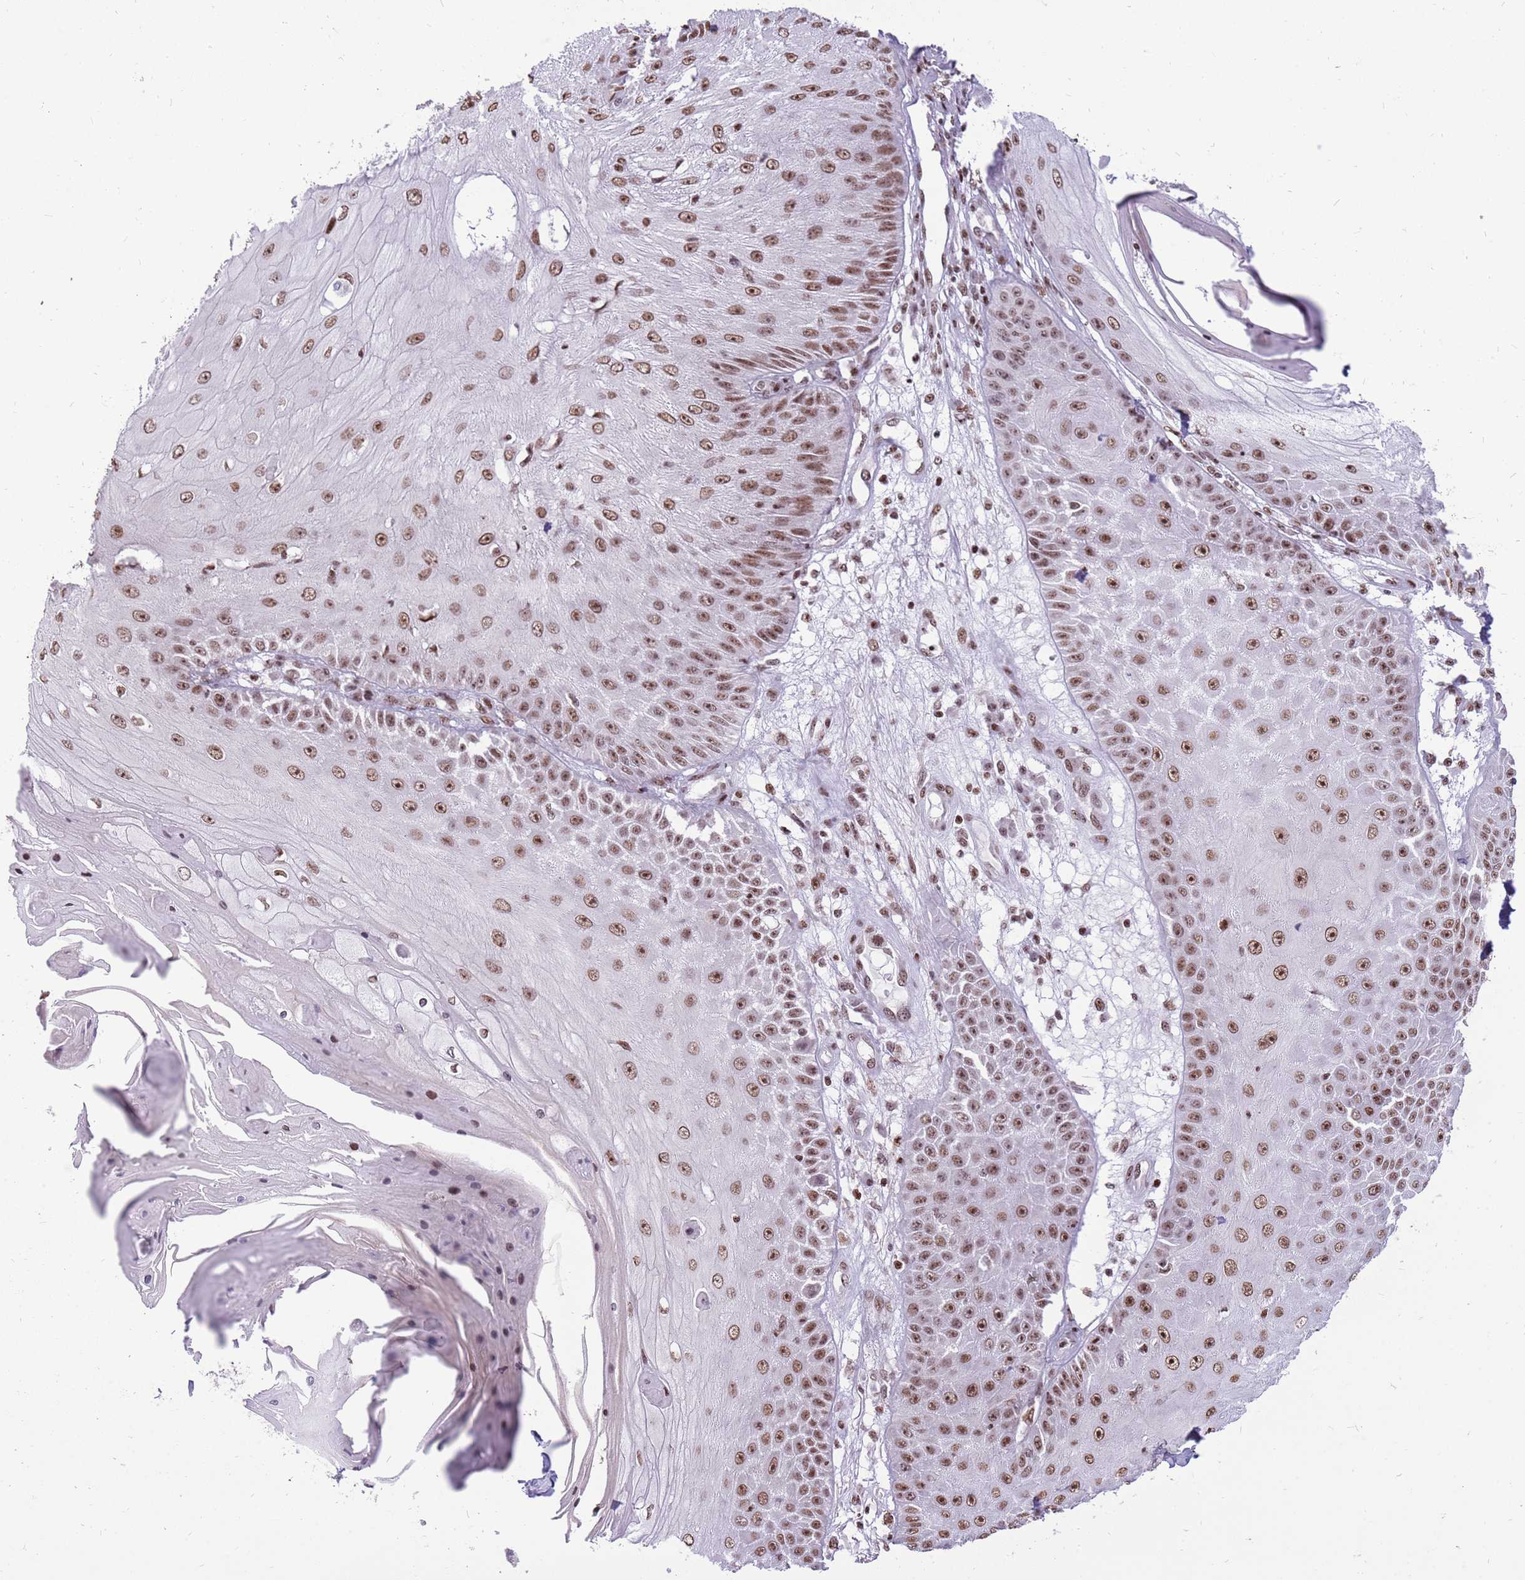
{"staining": {"intensity": "moderate", "quantity": ">75%", "location": "nuclear"}, "tissue": "skin cancer", "cell_type": "Tumor cells", "image_type": "cancer", "snomed": [{"axis": "morphology", "description": "Squamous cell carcinoma, NOS"}, {"axis": "topography", "description": "Skin"}], "caption": "IHC photomicrograph of human skin cancer stained for a protein (brown), which exhibits medium levels of moderate nuclear expression in about >75% of tumor cells.", "gene": "WASHC4", "patient": {"sex": "male", "age": 70}}